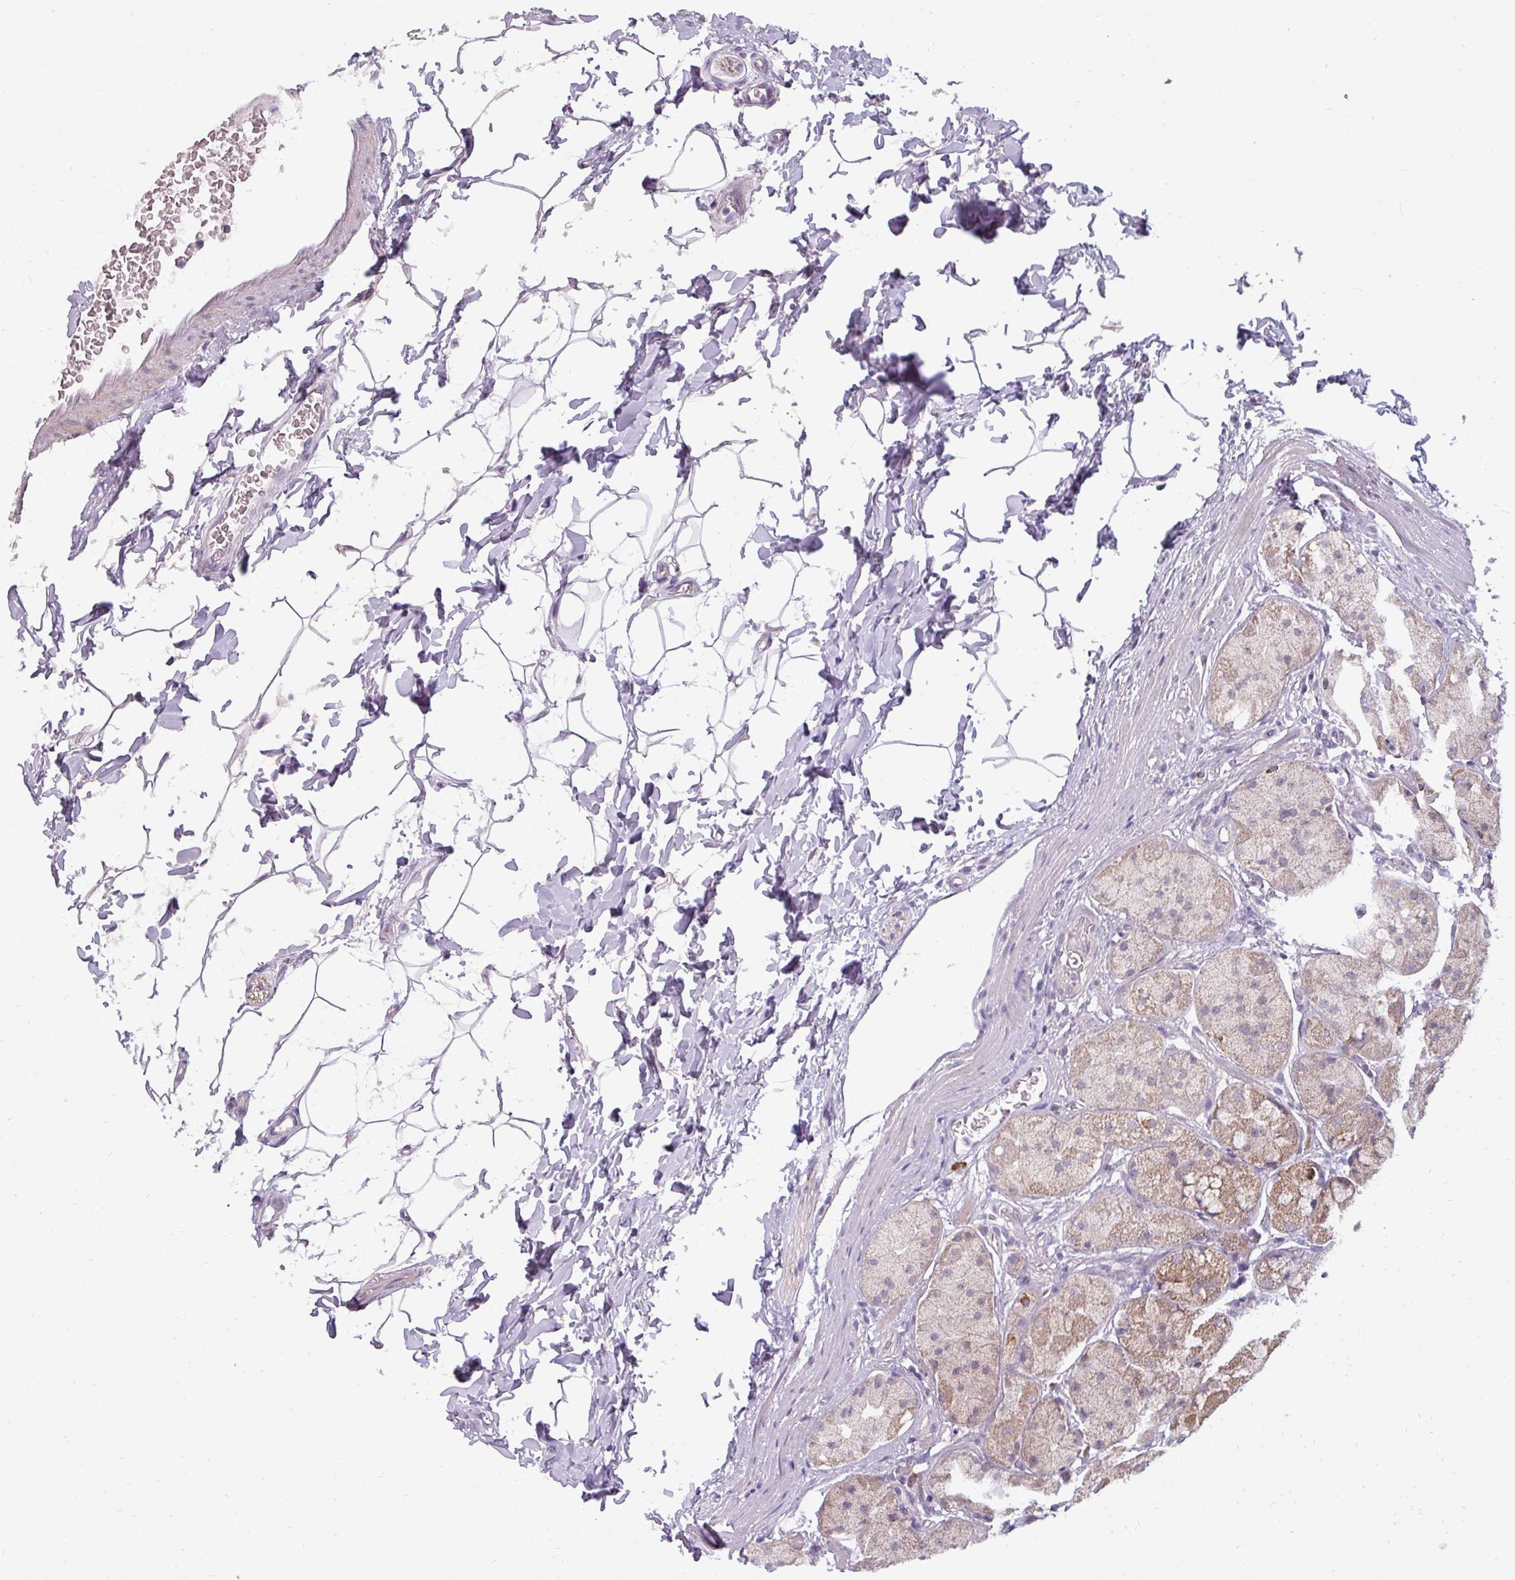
{"staining": {"intensity": "weak", "quantity": "25%-75%", "location": "cytoplasmic/membranous"}, "tissue": "stomach", "cell_type": "Glandular cells", "image_type": "normal", "snomed": [{"axis": "morphology", "description": "Normal tissue, NOS"}, {"axis": "topography", "description": "Stomach"}], "caption": "Immunohistochemical staining of normal stomach reveals weak cytoplasmic/membranous protein positivity in about 25%-75% of glandular cells.", "gene": "C2orf68", "patient": {"sex": "male", "age": 57}}